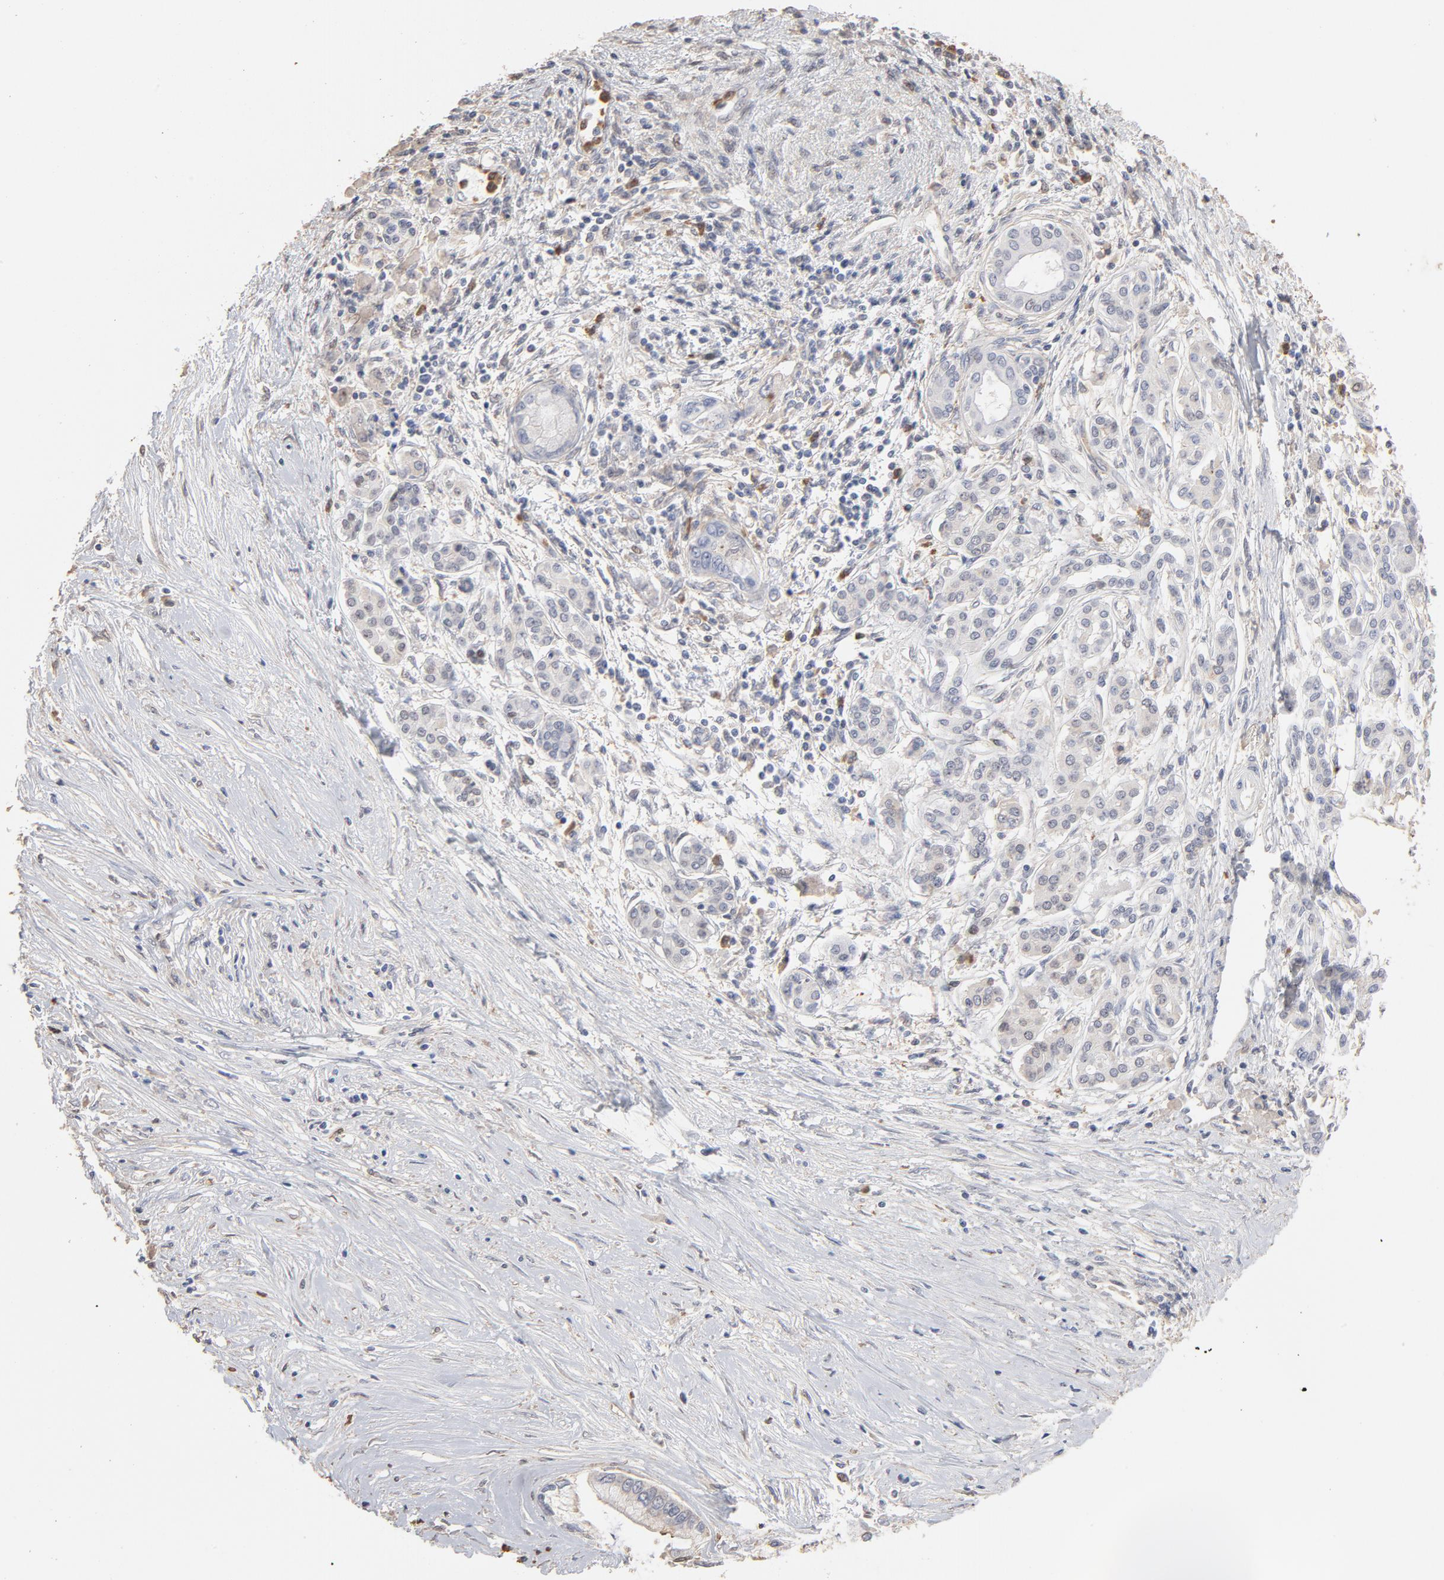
{"staining": {"intensity": "weak", "quantity": "<25%", "location": "cytoplasmic/membranous"}, "tissue": "pancreatic cancer", "cell_type": "Tumor cells", "image_type": "cancer", "snomed": [{"axis": "morphology", "description": "Adenocarcinoma, NOS"}, {"axis": "topography", "description": "Pancreas"}], "caption": "The micrograph displays no staining of tumor cells in pancreatic cancer (adenocarcinoma).", "gene": "PNMA1", "patient": {"sex": "female", "age": 59}}